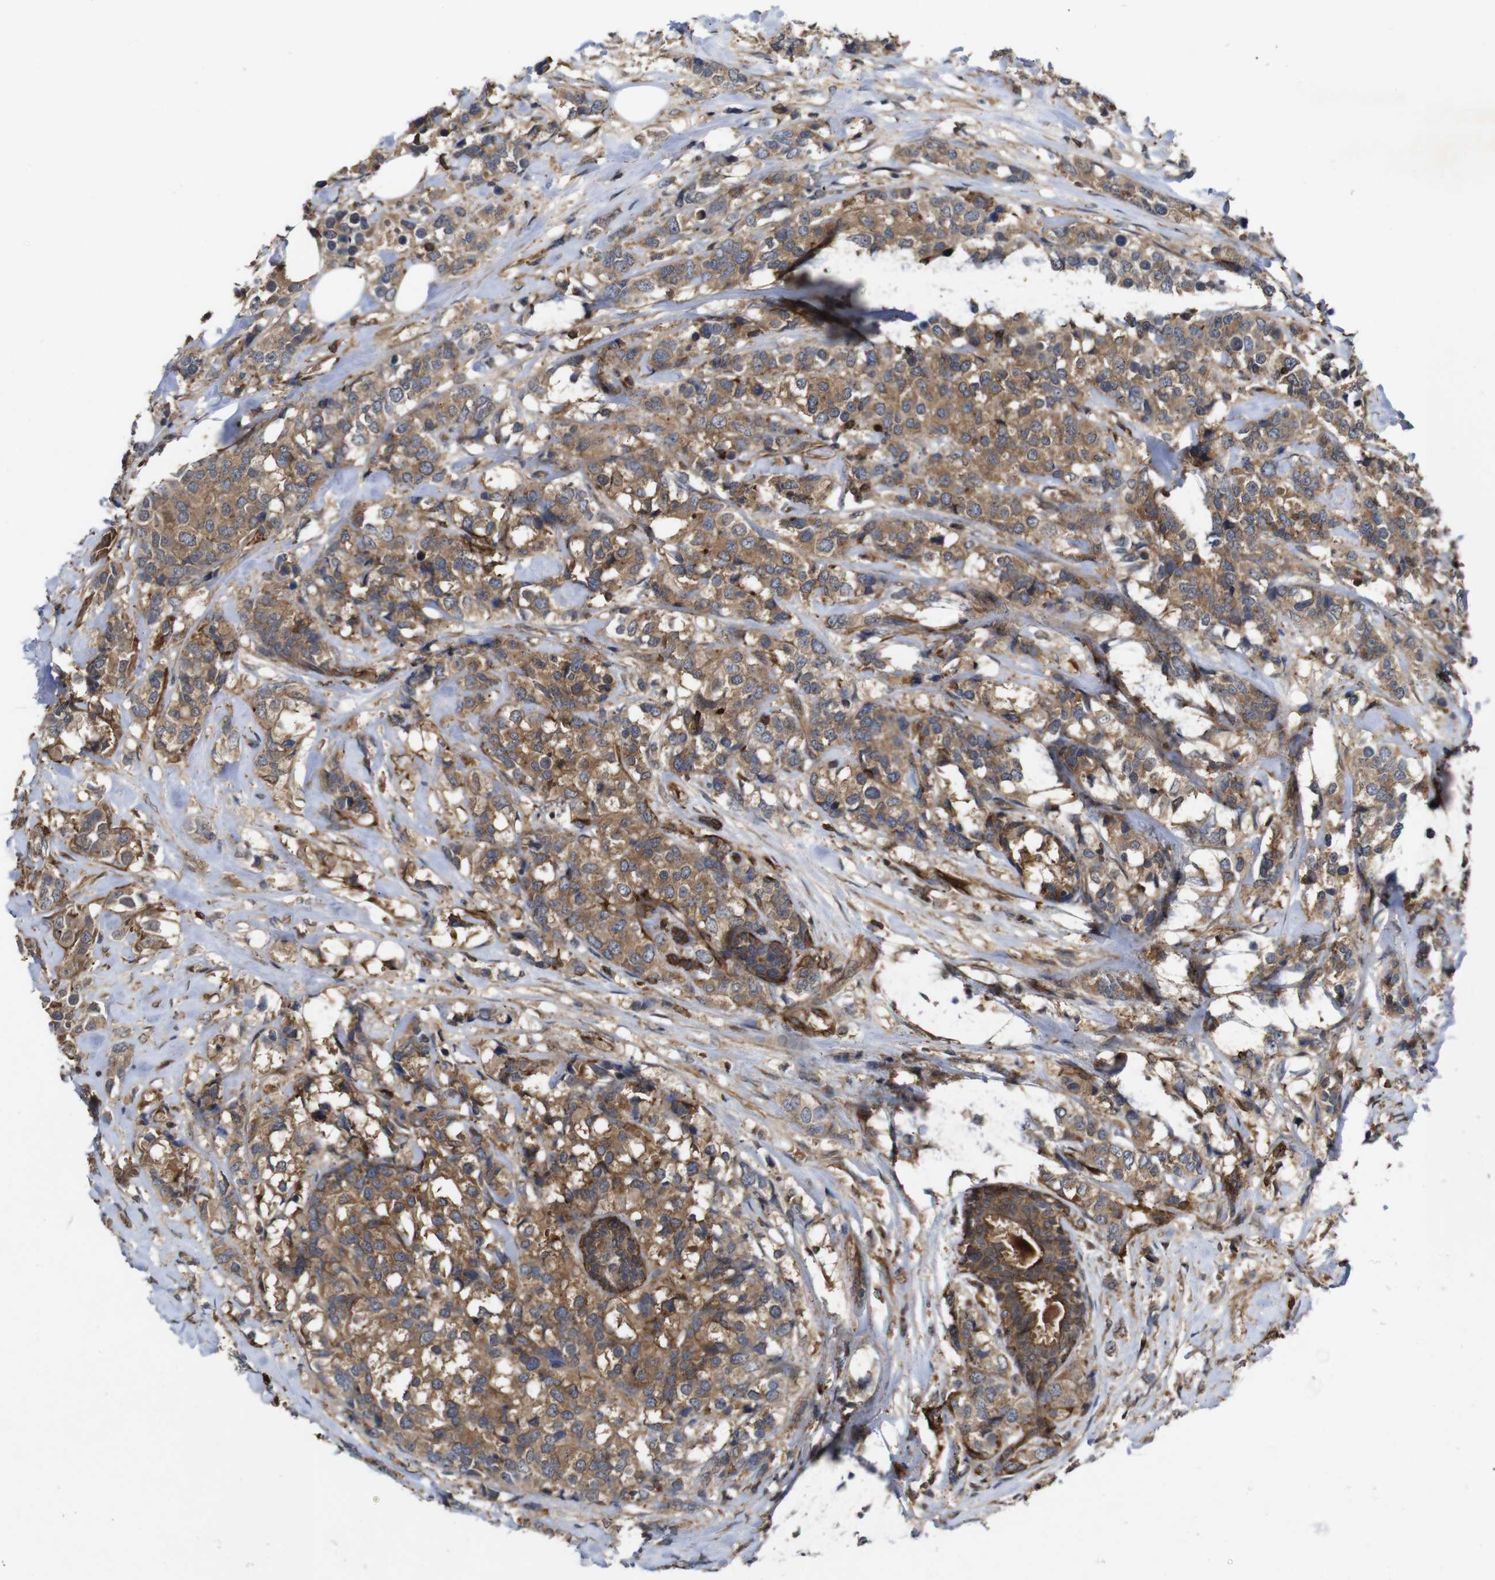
{"staining": {"intensity": "moderate", "quantity": ">75%", "location": "cytoplasmic/membranous"}, "tissue": "breast cancer", "cell_type": "Tumor cells", "image_type": "cancer", "snomed": [{"axis": "morphology", "description": "Lobular carcinoma"}, {"axis": "topography", "description": "Breast"}], "caption": "Immunohistochemistry photomicrograph of neoplastic tissue: breast cancer stained using IHC exhibits medium levels of moderate protein expression localized specifically in the cytoplasmic/membranous of tumor cells, appearing as a cytoplasmic/membranous brown color.", "gene": "NANOS1", "patient": {"sex": "female", "age": 59}}